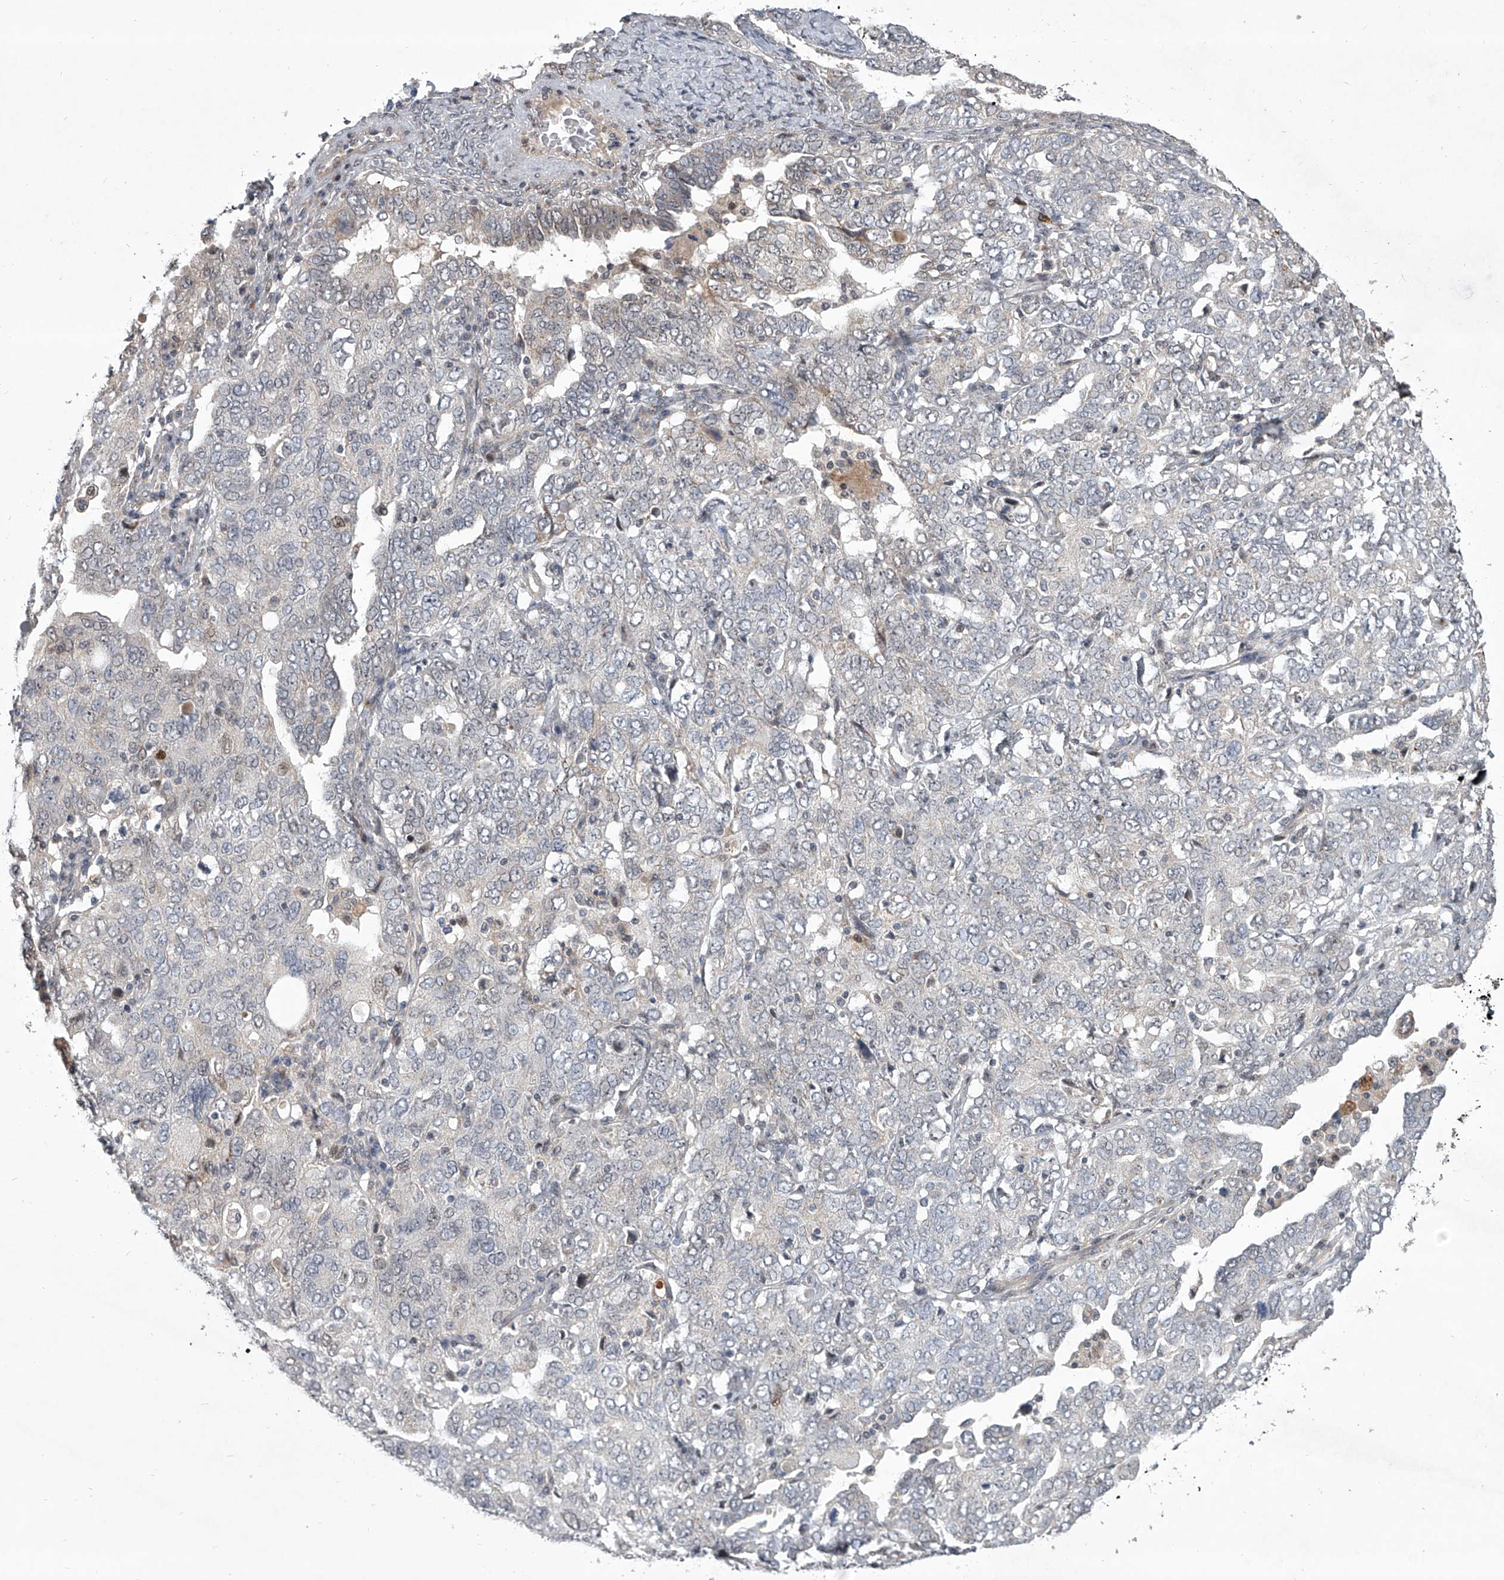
{"staining": {"intensity": "negative", "quantity": "none", "location": "none"}, "tissue": "ovarian cancer", "cell_type": "Tumor cells", "image_type": "cancer", "snomed": [{"axis": "morphology", "description": "Carcinoma, endometroid"}, {"axis": "topography", "description": "Ovary"}], "caption": "Tumor cells show no significant positivity in endometroid carcinoma (ovarian).", "gene": "HEATR6", "patient": {"sex": "female", "age": 62}}